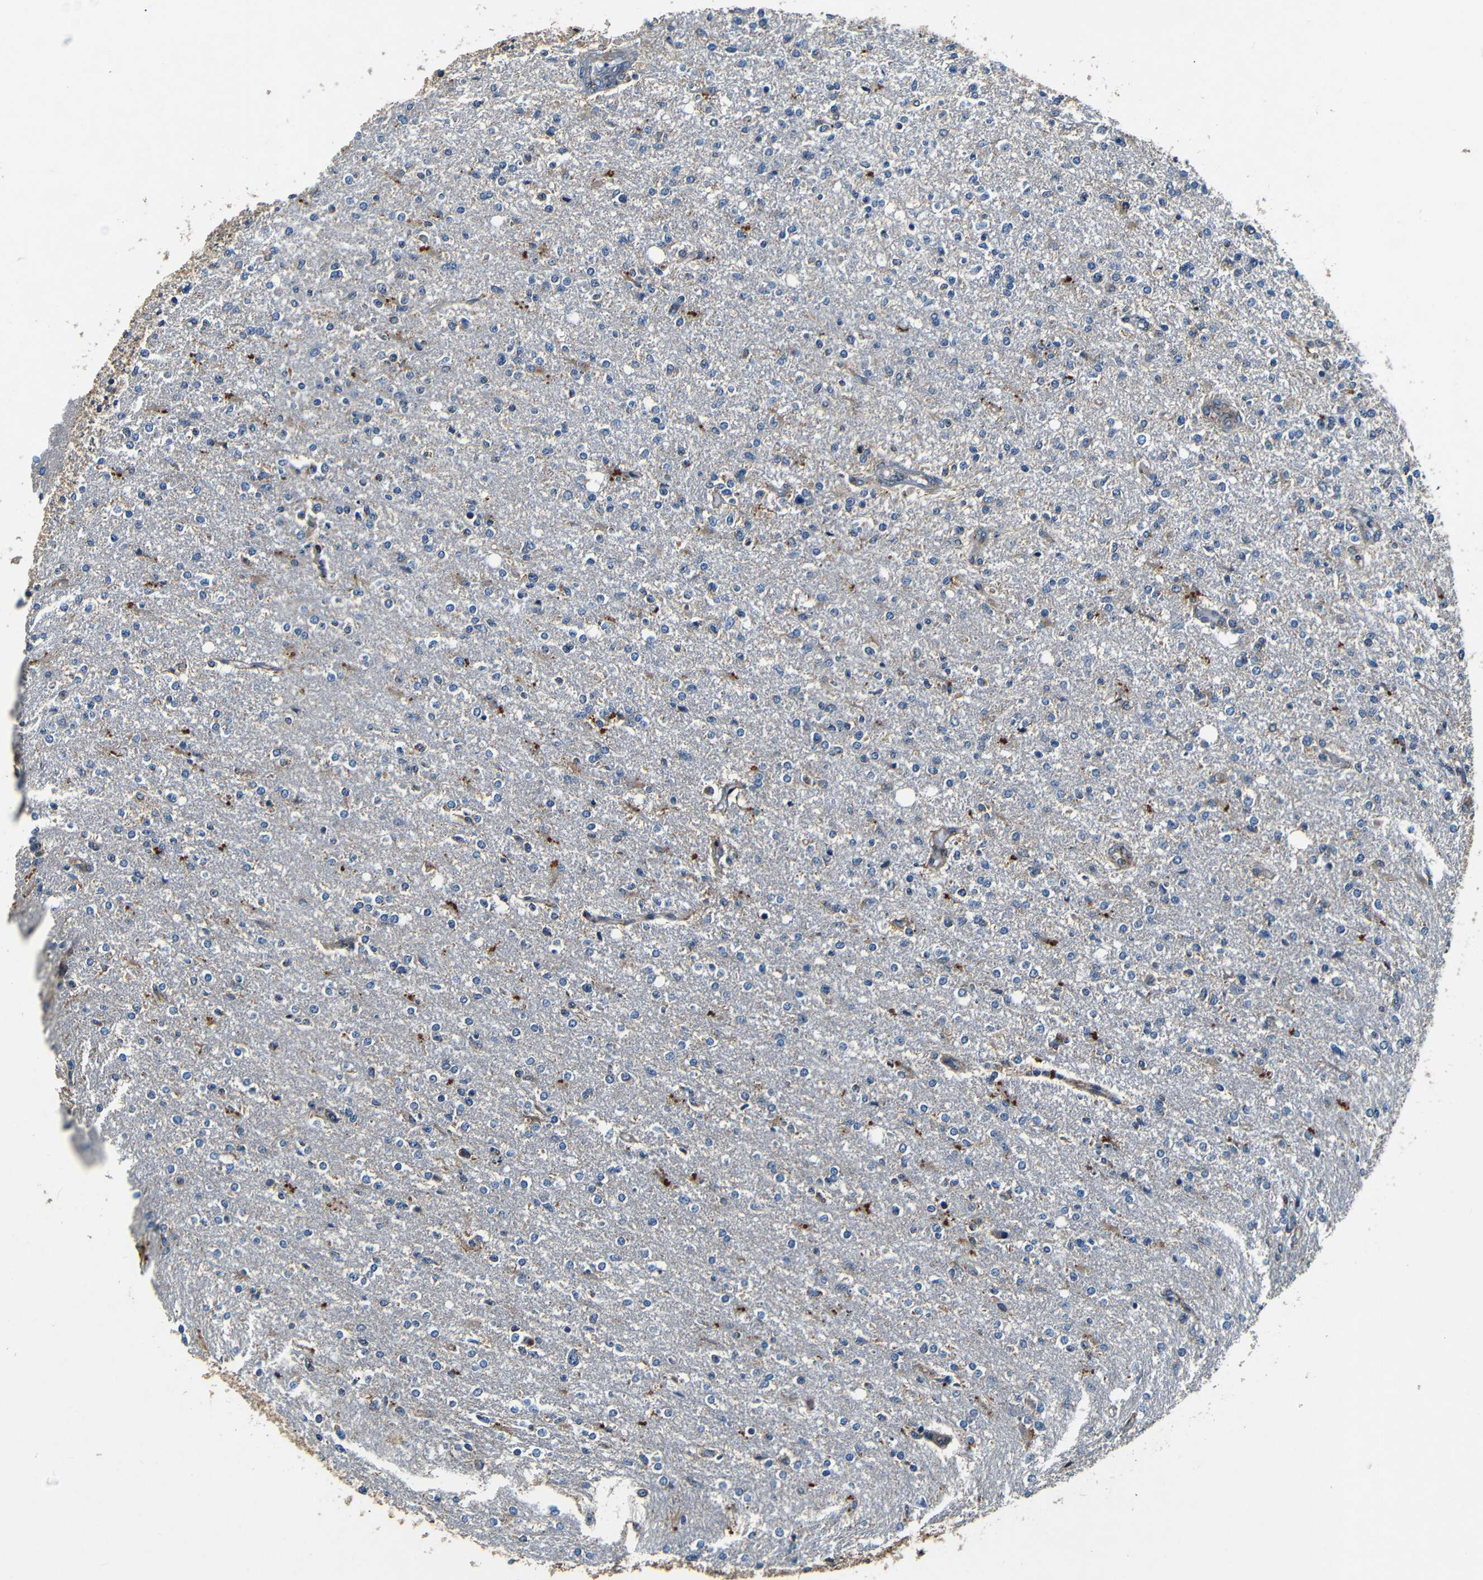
{"staining": {"intensity": "moderate", "quantity": "<25%", "location": "cytoplasmic/membranous"}, "tissue": "glioma", "cell_type": "Tumor cells", "image_type": "cancer", "snomed": [{"axis": "morphology", "description": "Glioma, malignant, High grade"}, {"axis": "topography", "description": "Cerebral cortex"}], "caption": "A photomicrograph of human glioma stained for a protein demonstrates moderate cytoplasmic/membranous brown staining in tumor cells.", "gene": "MTX1", "patient": {"sex": "male", "age": 76}}